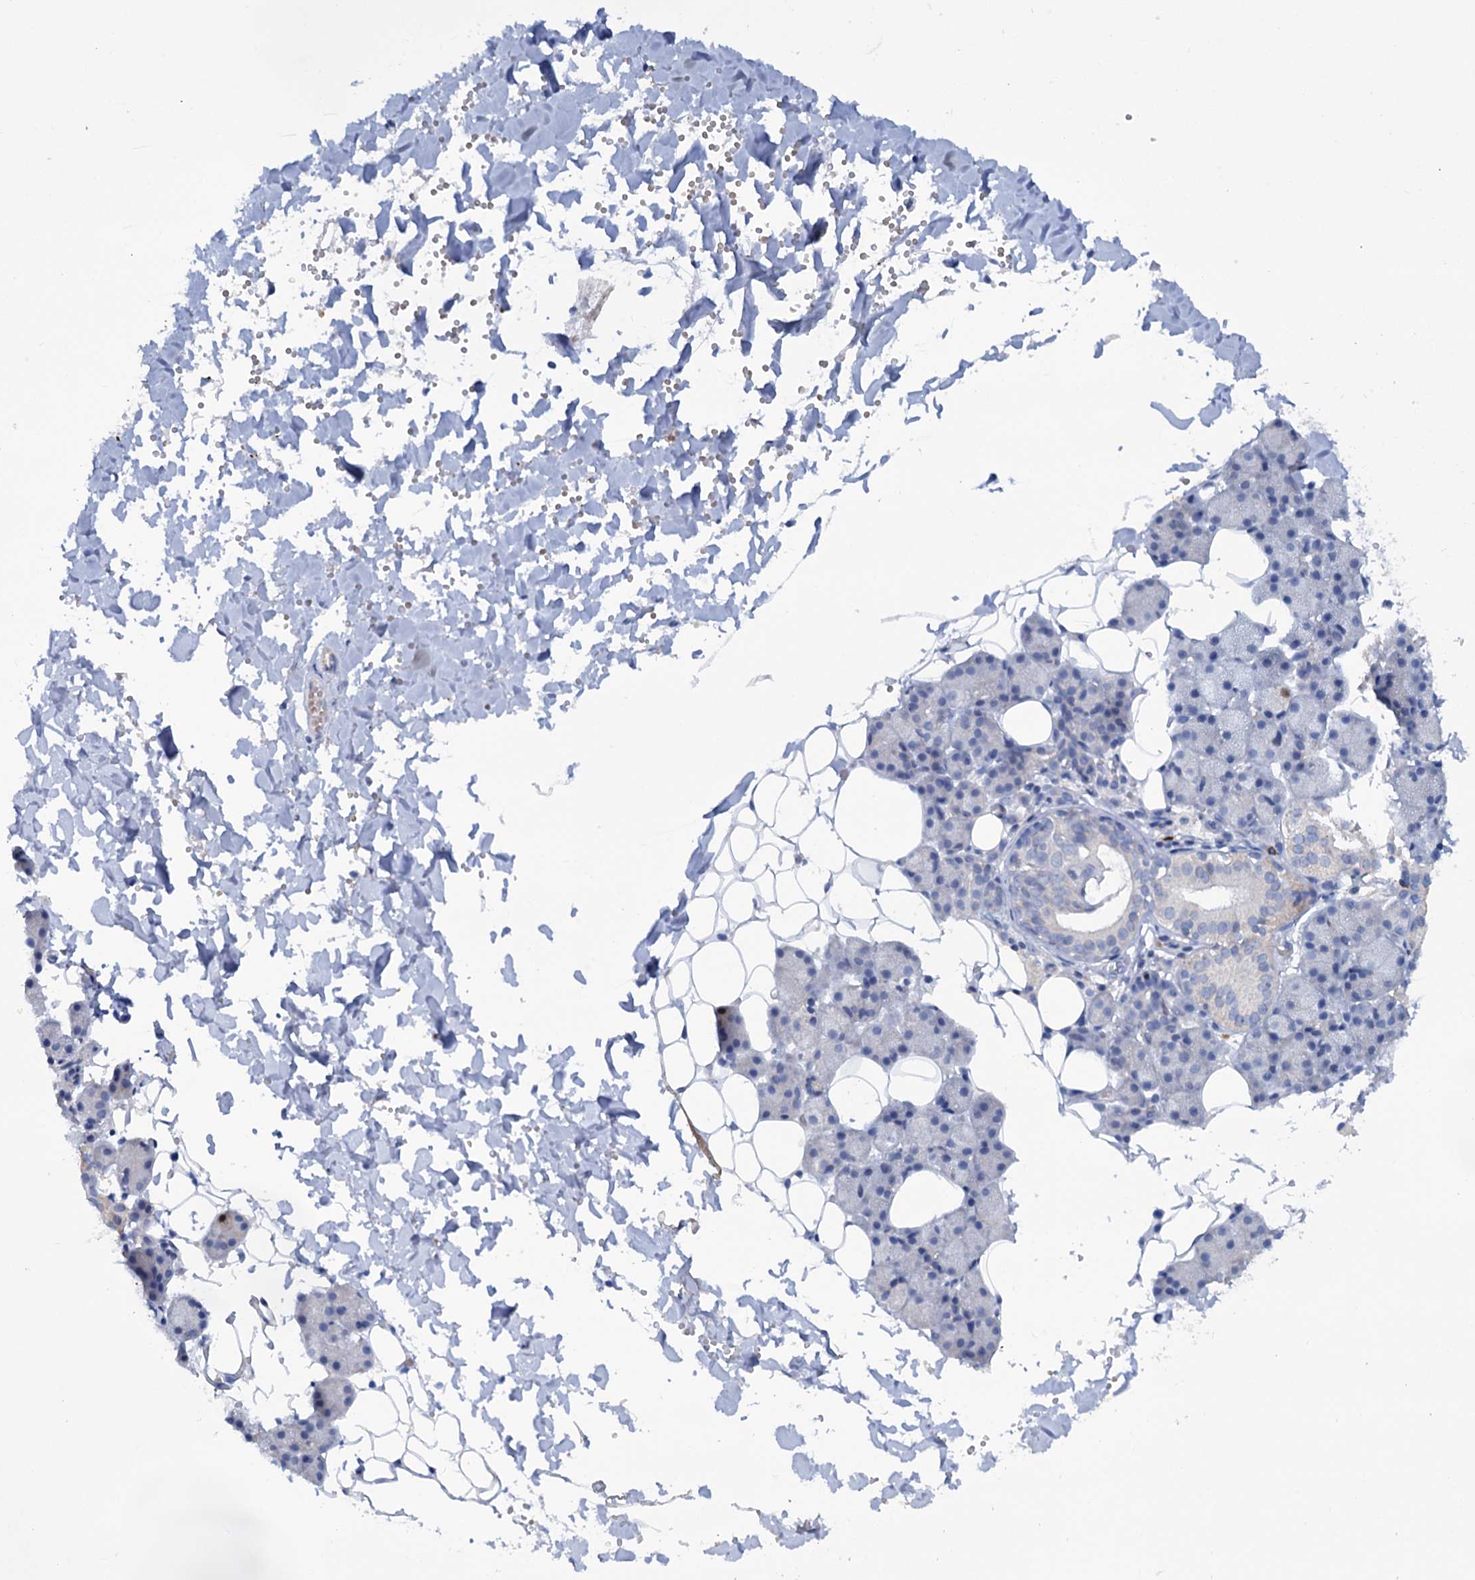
{"staining": {"intensity": "negative", "quantity": "none", "location": "none"}, "tissue": "salivary gland", "cell_type": "Glandular cells", "image_type": "normal", "snomed": [{"axis": "morphology", "description": "Normal tissue, NOS"}, {"axis": "topography", "description": "Salivary gland"}], "caption": "This is an immunohistochemistry (IHC) micrograph of unremarkable human salivary gland. There is no expression in glandular cells.", "gene": "FAM111B", "patient": {"sex": "female", "age": 33}}